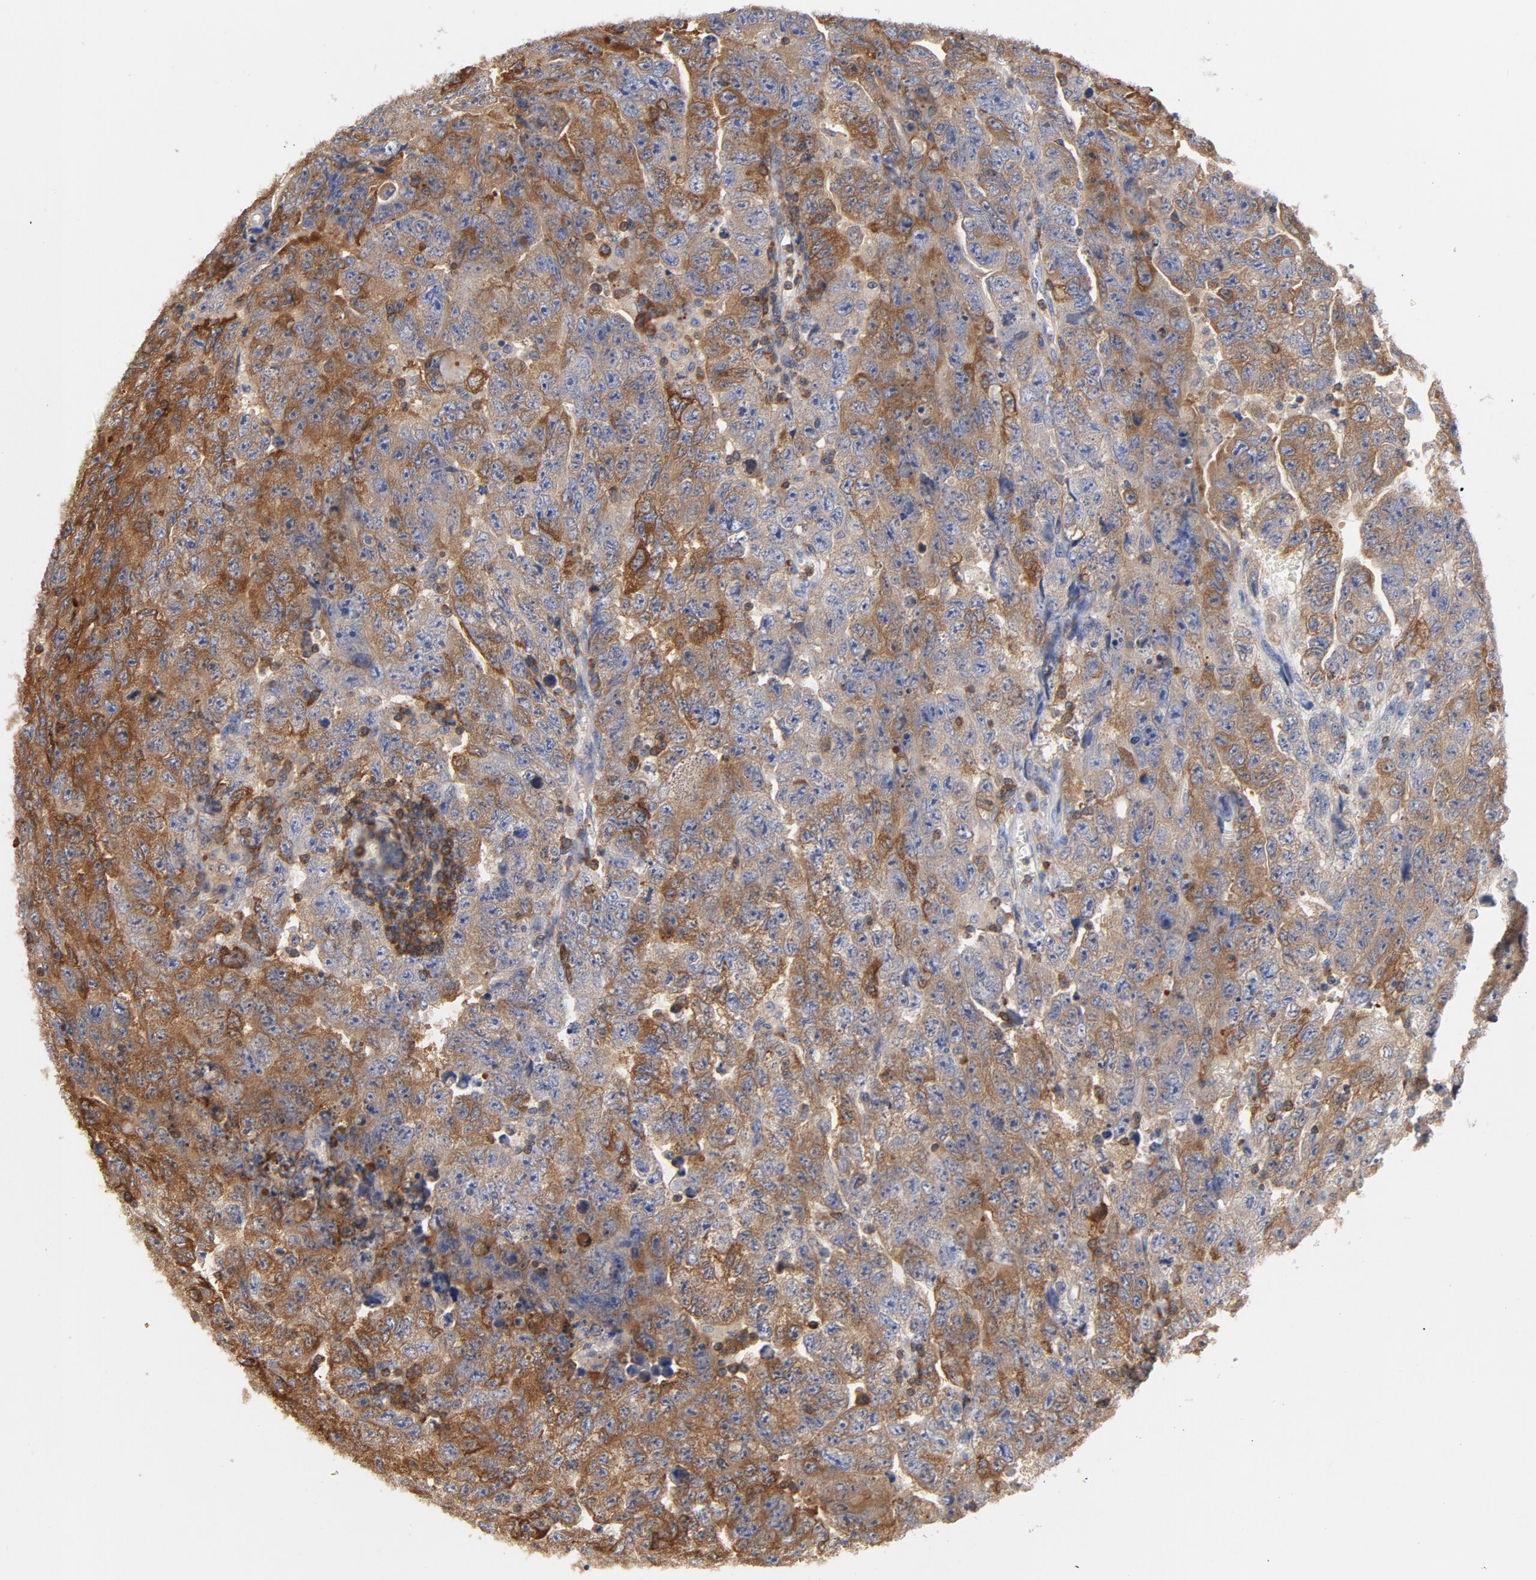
{"staining": {"intensity": "moderate", "quantity": ">75%", "location": "cytoplasmic/membranous"}, "tissue": "testis cancer", "cell_type": "Tumor cells", "image_type": "cancer", "snomed": [{"axis": "morphology", "description": "Carcinoma, Embryonal, NOS"}, {"axis": "topography", "description": "Testis"}], "caption": "A brown stain shows moderate cytoplasmic/membranous expression of a protein in human testis cancer (embryonal carcinoma) tumor cells. The protein is stained brown, and the nuclei are stained in blue (DAB IHC with brightfield microscopy, high magnification).", "gene": "EZR", "patient": {"sex": "male", "age": 28}}